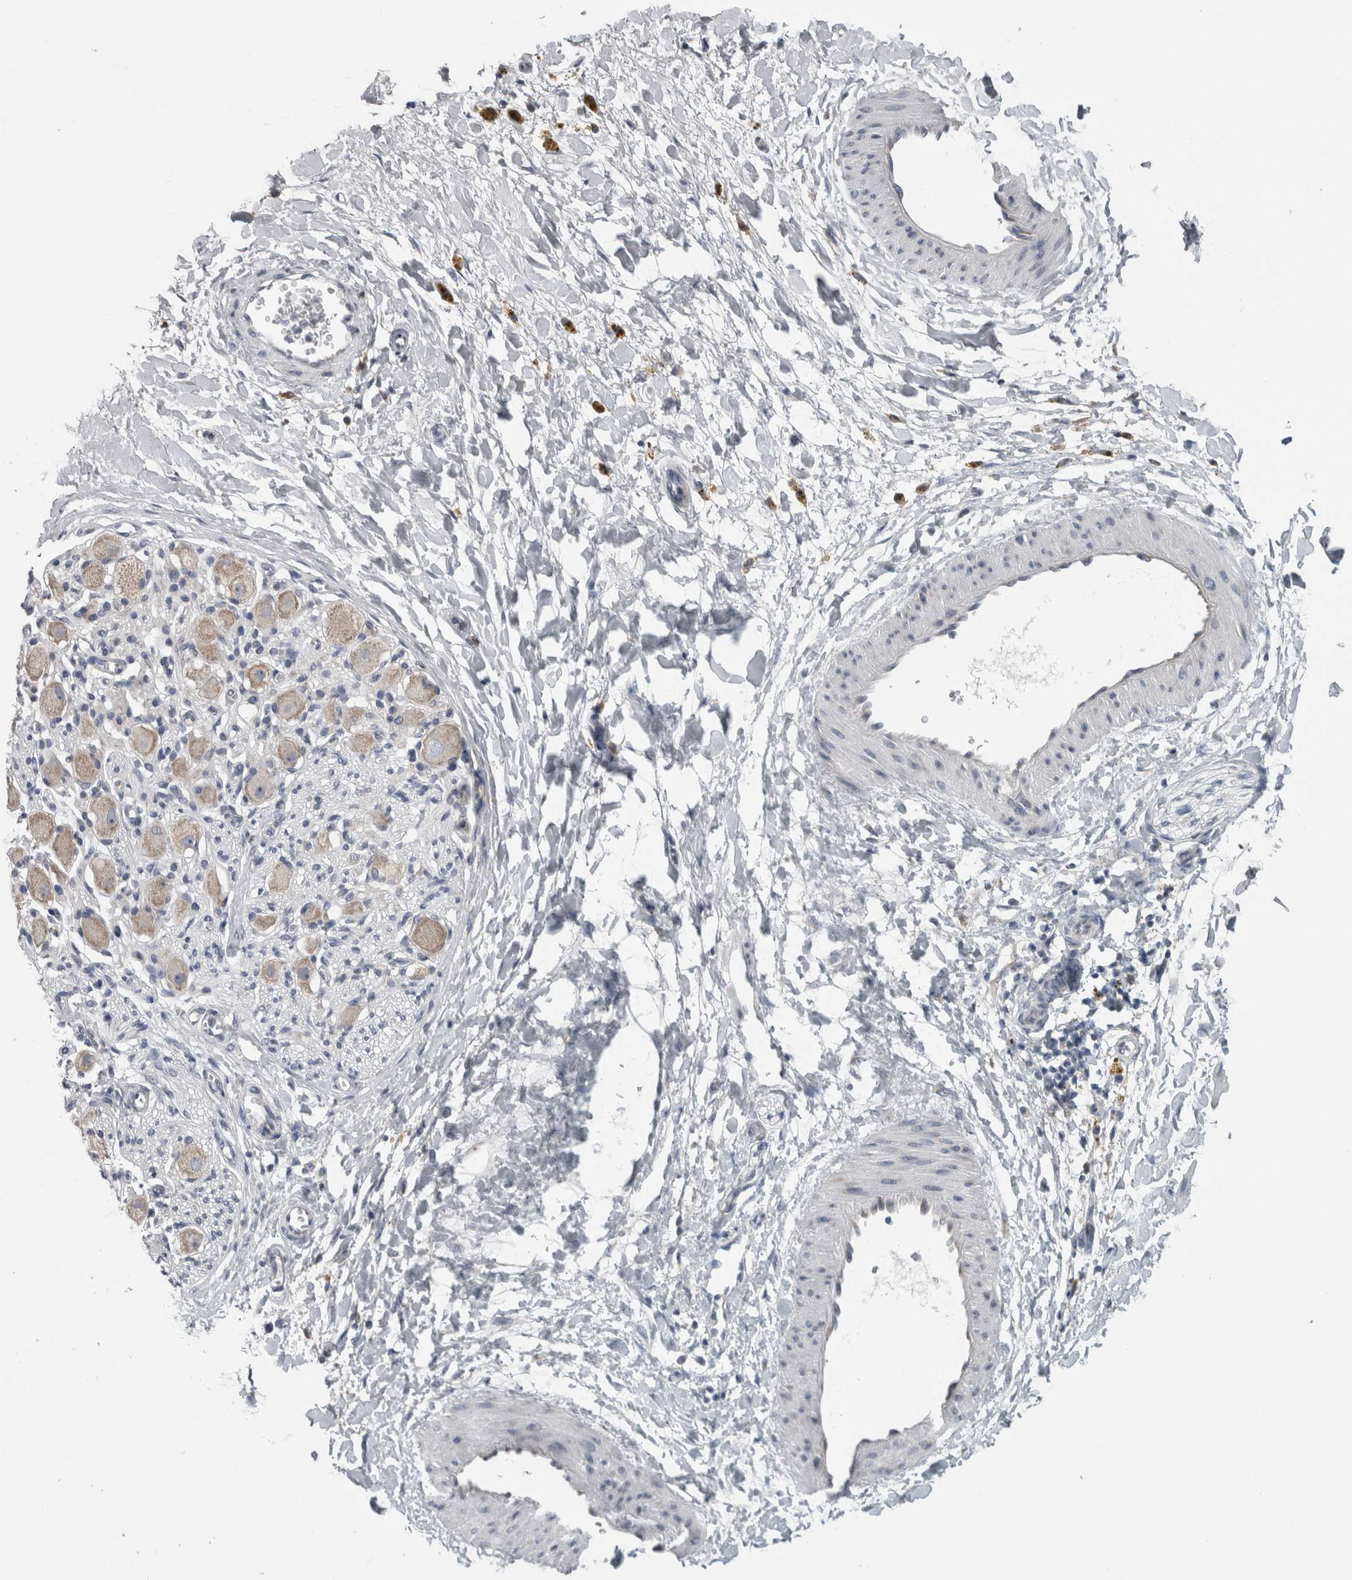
{"staining": {"intensity": "negative", "quantity": "none", "location": "none"}, "tissue": "adipose tissue", "cell_type": "Adipocytes", "image_type": "normal", "snomed": [{"axis": "morphology", "description": "Normal tissue, NOS"}, {"axis": "topography", "description": "Kidney"}, {"axis": "topography", "description": "Peripheral nerve tissue"}], "caption": "Adipose tissue was stained to show a protein in brown. There is no significant staining in adipocytes.", "gene": "PRRC2C", "patient": {"sex": "male", "age": 7}}